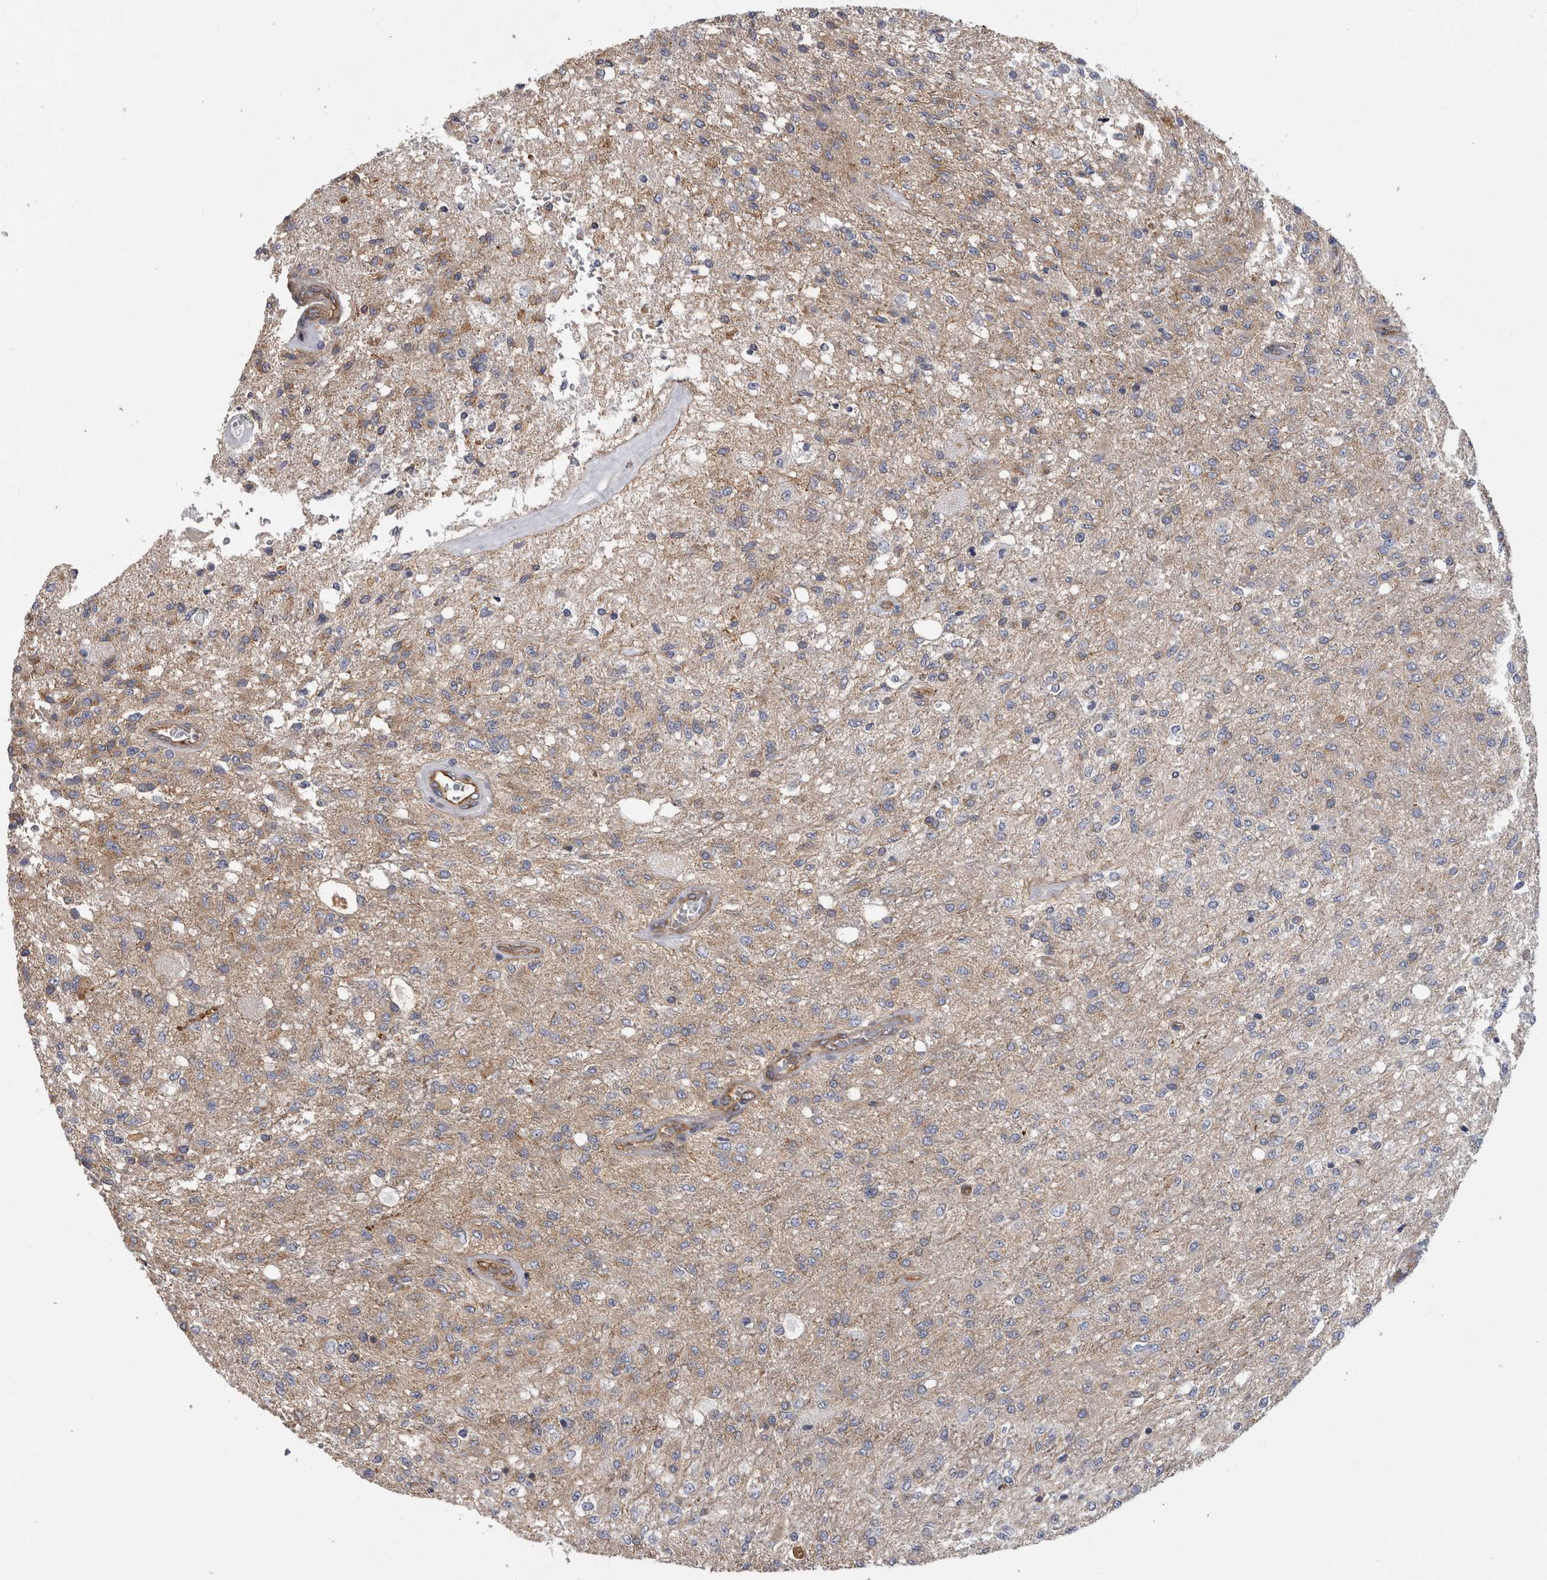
{"staining": {"intensity": "moderate", "quantity": "<25%", "location": "cytoplasmic/membranous"}, "tissue": "glioma", "cell_type": "Tumor cells", "image_type": "cancer", "snomed": [{"axis": "morphology", "description": "Normal tissue, NOS"}, {"axis": "morphology", "description": "Glioma, malignant, High grade"}, {"axis": "topography", "description": "Cerebral cortex"}], "caption": "Brown immunohistochemical staining in human malignant high-grade glioma demonstrates moderate cytoplasmic/membranous expression in about <25% of tumor cells. (DAB IHC, brown staining for protein, blue staining for nuclei).", "gene": "ATXN3", "patient": {"sex": "male", "age": 77}}